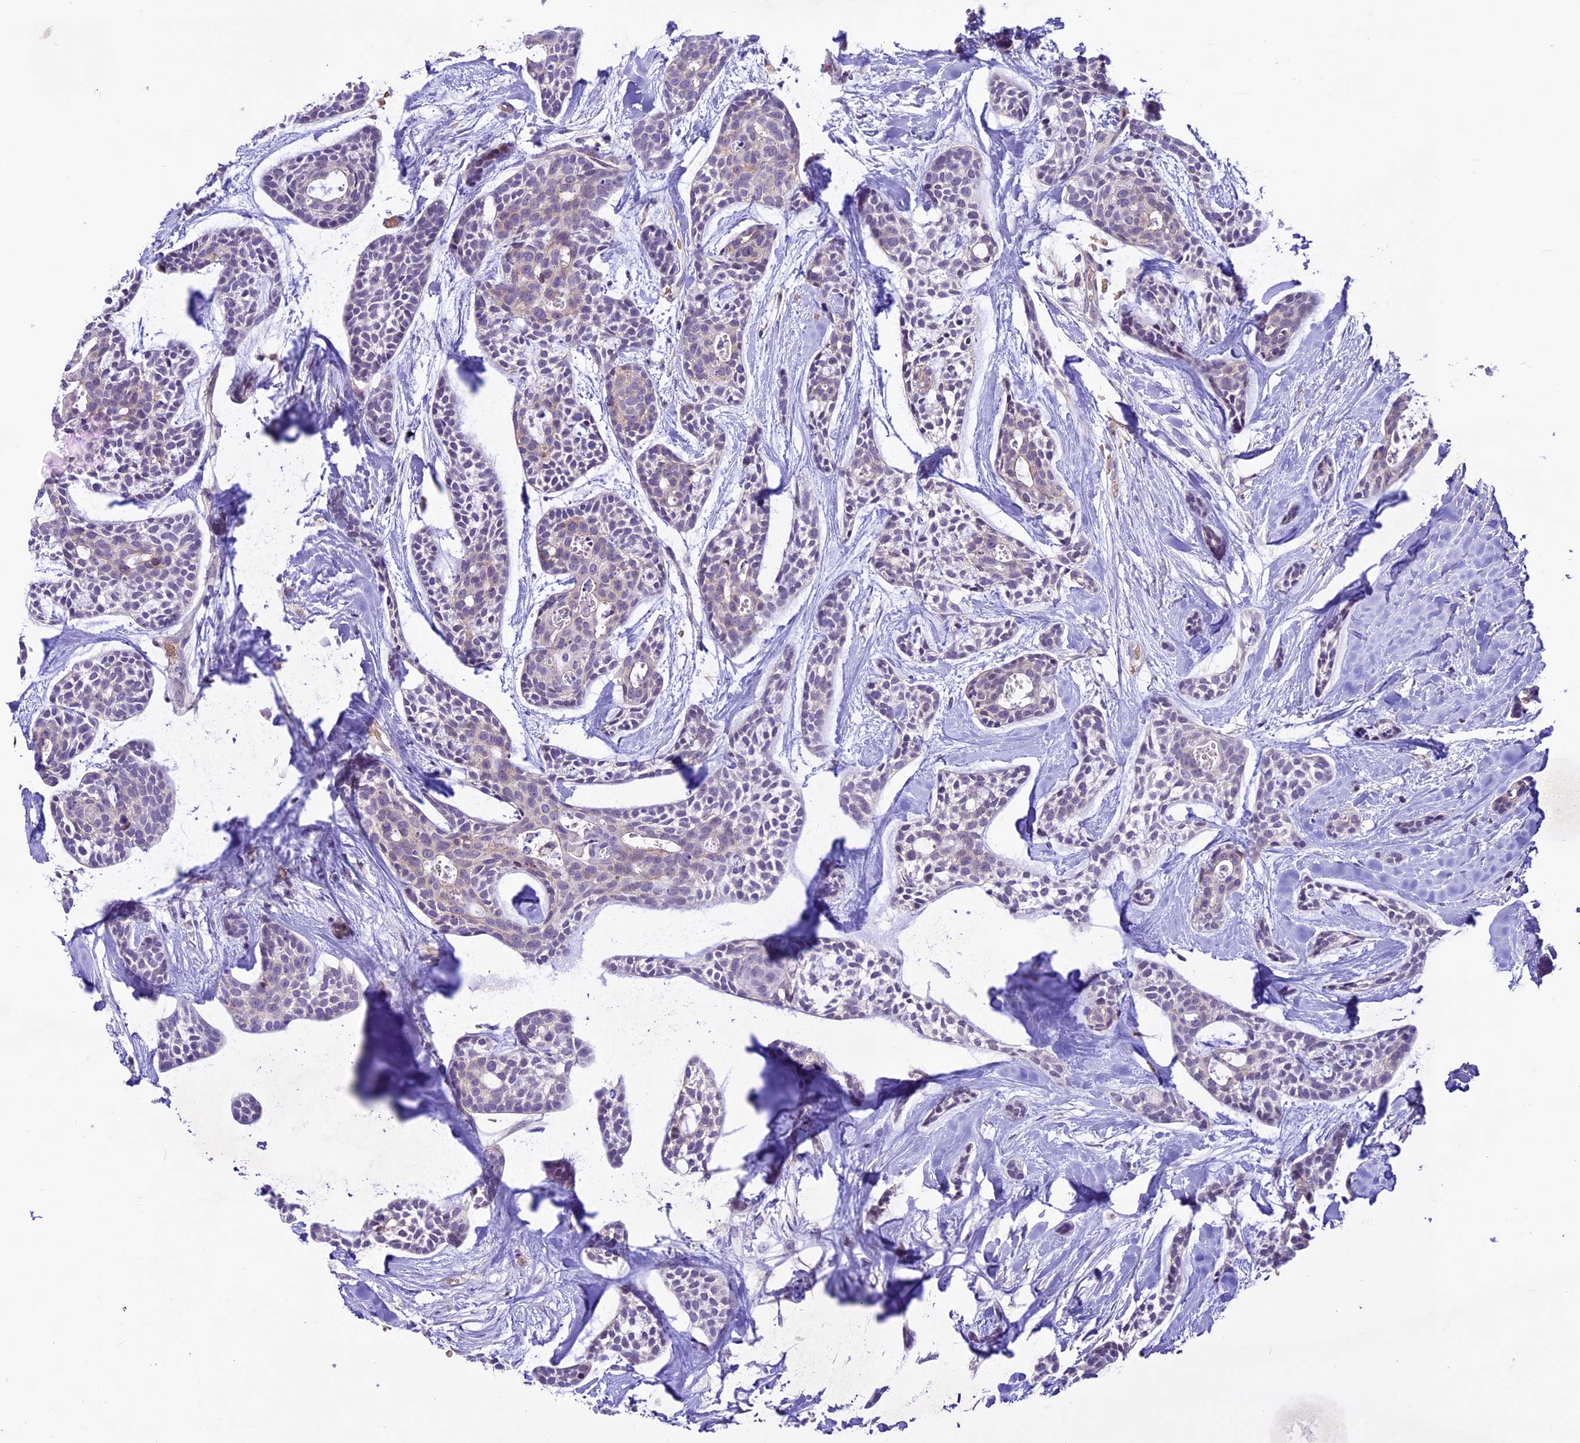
{"staining": {"intensity": "negative", "quantity": "none", "location": "none"}, "tissue": "head and neck cancer", "cell_type": "Tumor cells", "image_type": "cancer", "snomed": [{"axis": "morphology", "description": "Adenocarcinoma, NOS"}, {"axis": "topography", "description": "Subcutis"}, {"axis": "topography", "description": "Head-Neck"}], "caption": "The image exhibits no significant positivity in tumor cells of head and neck cancer.", "gene": "SHKBP1", "patient": {"sex": "female", "age": 73}}